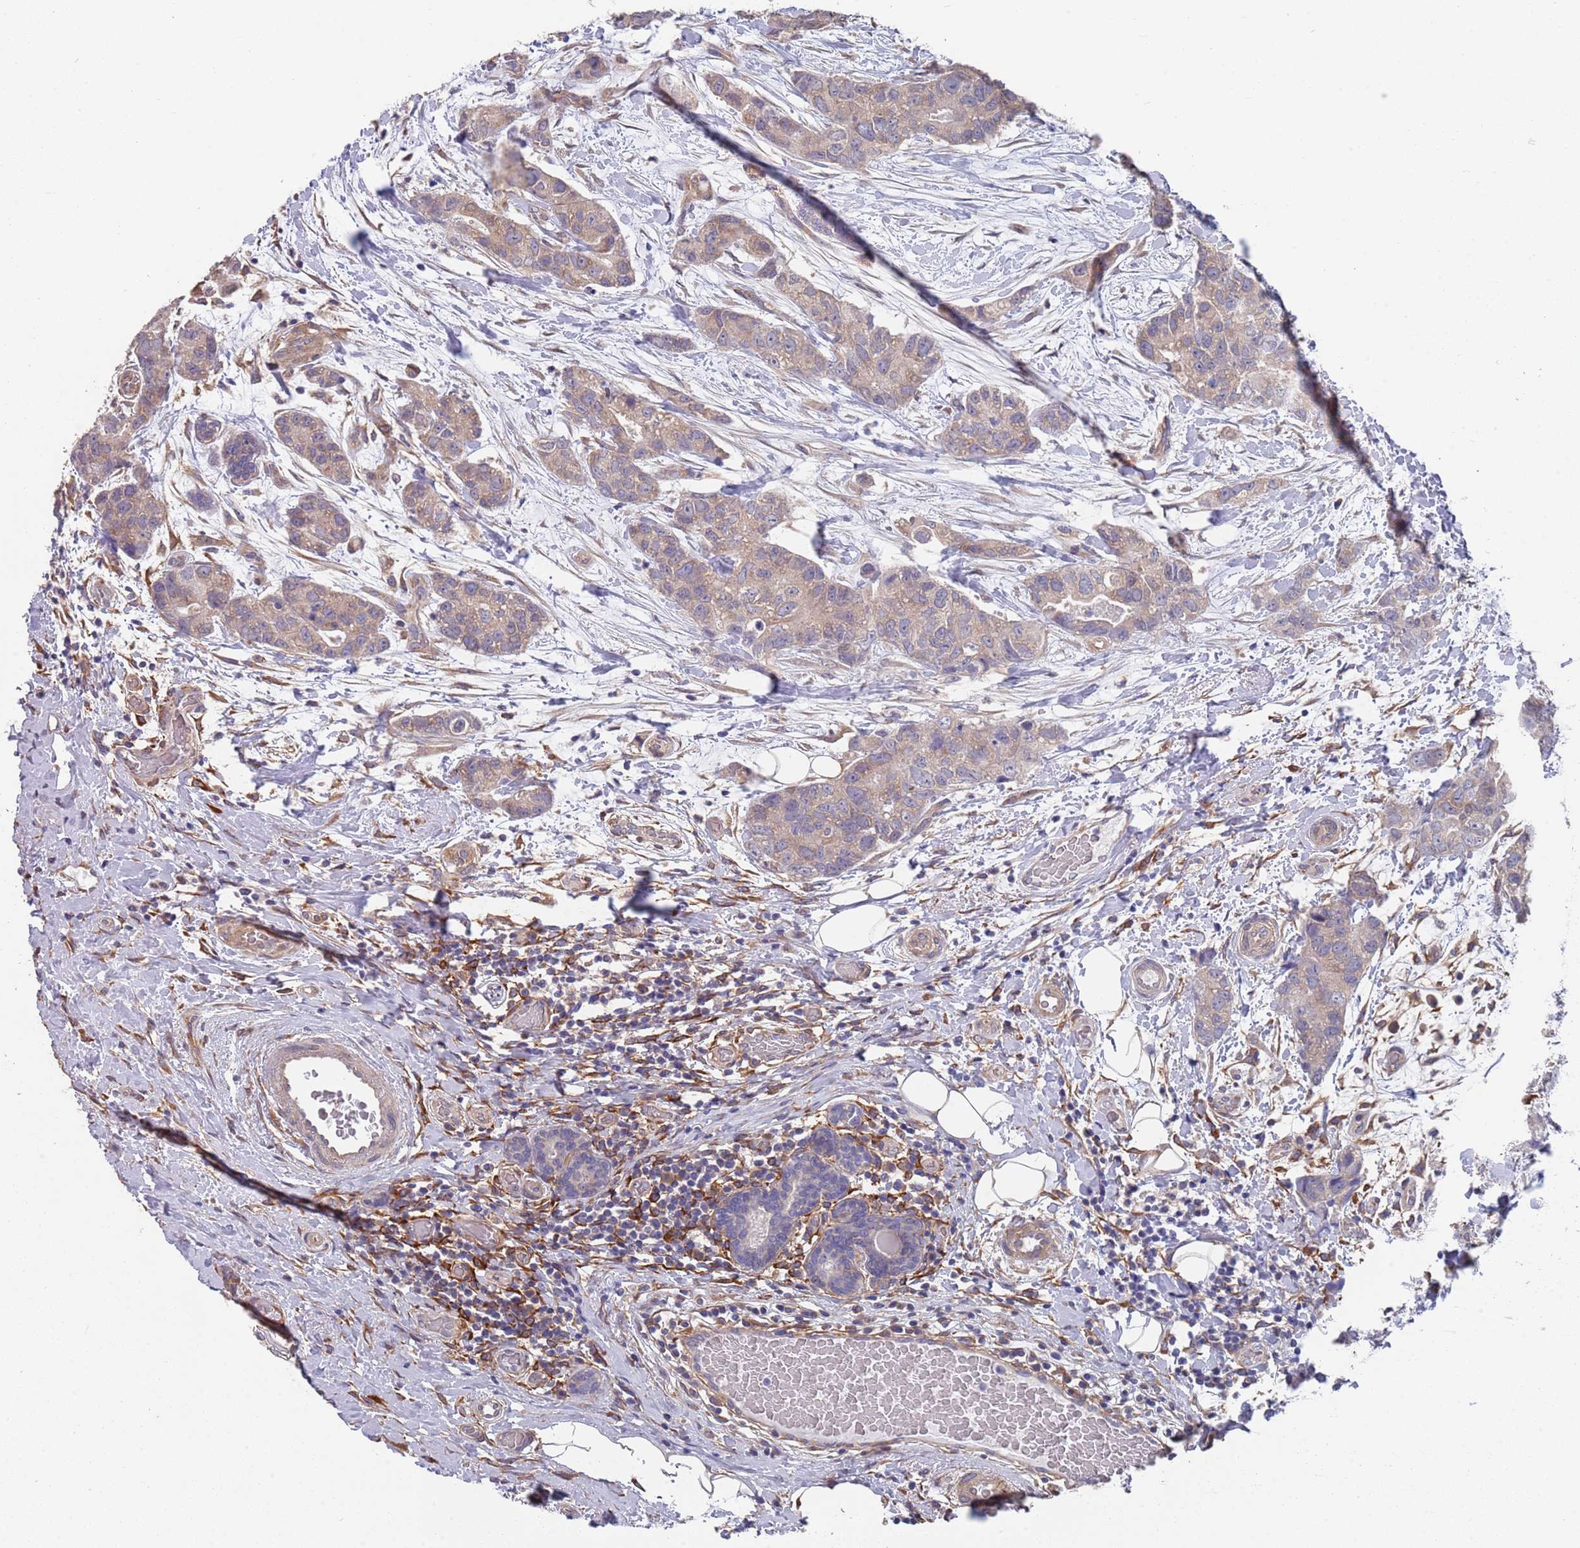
{"staining": {"intensity": "weak", "quantity": ">75%", "location": "cytoplasmic/membranous"}, "tissue": "breast cancer", "cell_type": "Tumor cells", "image_type": "cancer", "snomed": [{"axis": "morphology", "description": "Duct carcinoma"}, {"axis": "topography", "description": "Breast"}], "caption": "A brown stain labels weak cytoplasmic/membranous staining of a protein in breast cancer (invasive ductal carcinoma) tumor cells. The staining was performed using DAB (3,3'-diaminobenzidine) to visualize the protein expression in brown, while the nuclei were stained in blue with hematoxylin (Magnification: 20x).", "gene": "ANK2", "patient": {"sex": "female", "age": 62}}